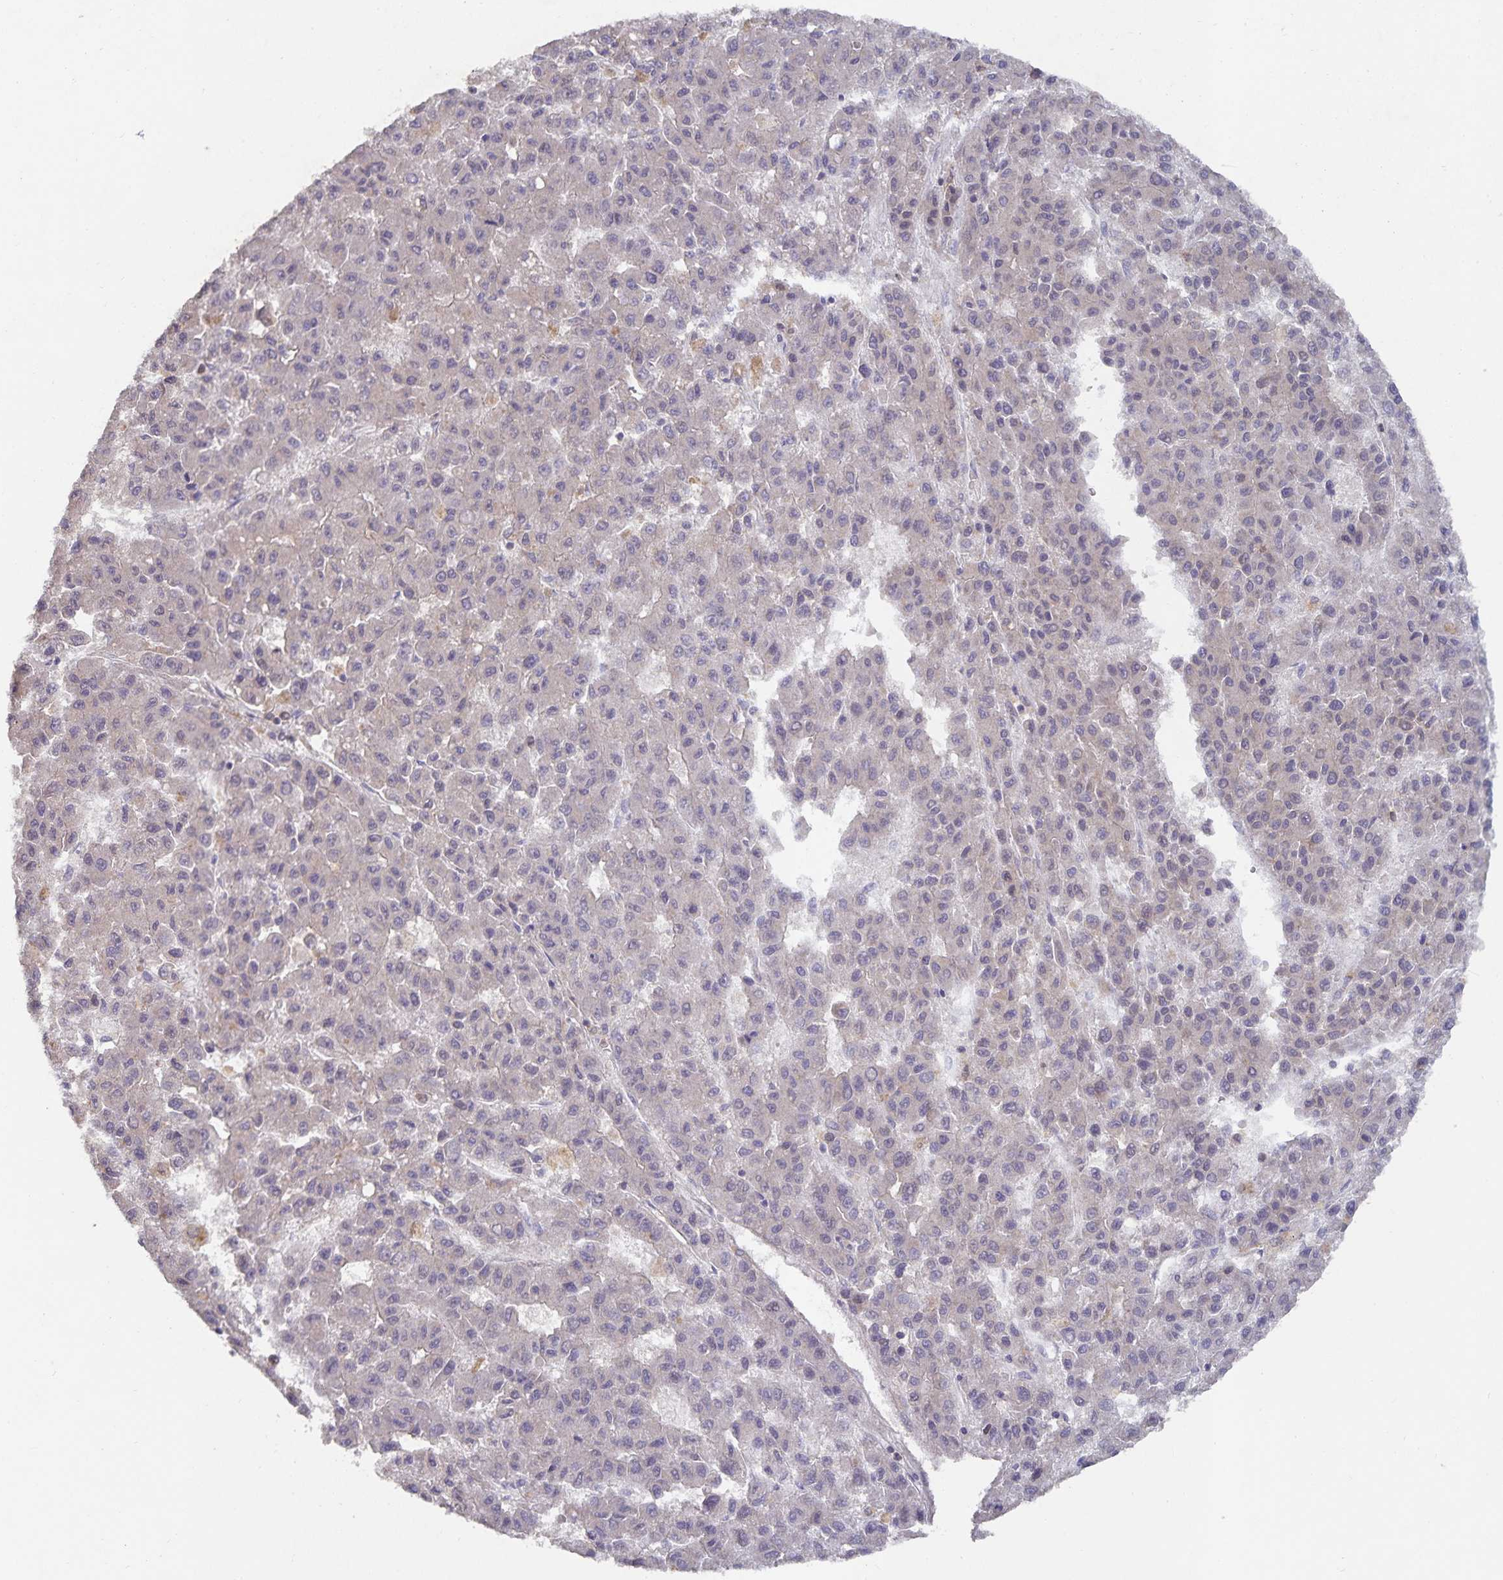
{"staining": {"intensity": "negative", "quantity": "none", "location": "none"}, "tissue": "liver cancer", "cell_type": "Tumor cells", "image_type": "cancer", "snomed": [{"axis": "morphology", "description": "Carcinoma, Hepatocellular, NOS"}, {"axis": "topography", "description": "Liver"}], "caption": "DAB immunohistochemical staining of human liver cancer demonstrates no significant expression in tumor cells.", "gene": "HEPN1", "patient": {"sex": "male", "age": 70}}